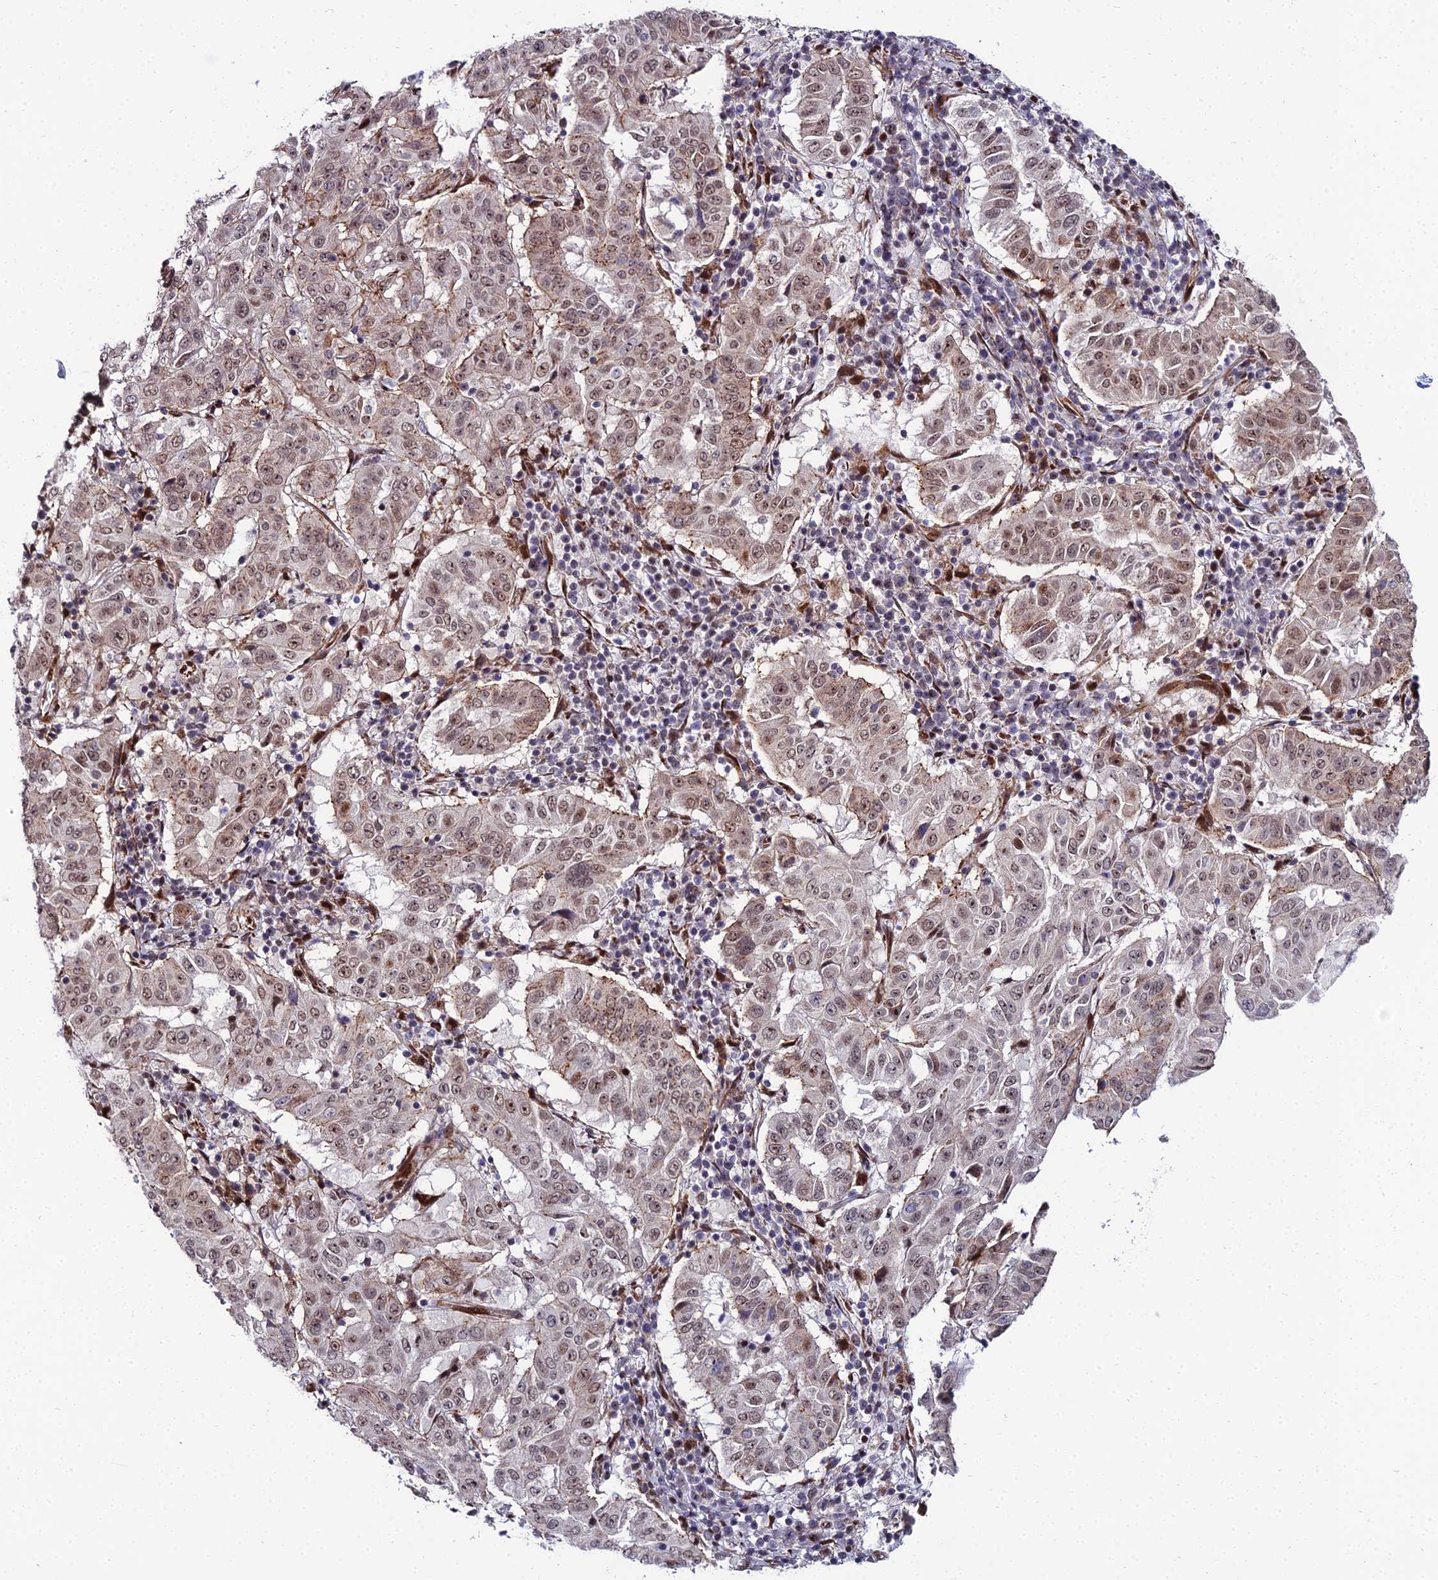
{"staining": {"intensity": "moderate", "quantity": ">75%", "location": "cytoplasmic/membranous,nuclear"}, "tissue": "pancreatic cancer", "cell_type": "Tumor cells", "image_type": "cancer", "snomed": [{"axis": "morphology", "description": "Adenocarcinoma, NOS"}, {"axis": "topography", "description": "Pancreas"}], "caption": "Pancreatic adenocarcinoma stained with DAB IHC exhibits medium levels of moderate cytoplasmic/membranous and nuclear positivity in about >75% of tumor cells. The staining was performed using DAB (3,3'-diaminobenzidine), with brown indicating positive protein expression. Nuclei are stained blue with hematoxylin.", "gene": "ZNF668", "patient": {"sex": "male", "age": 63}}